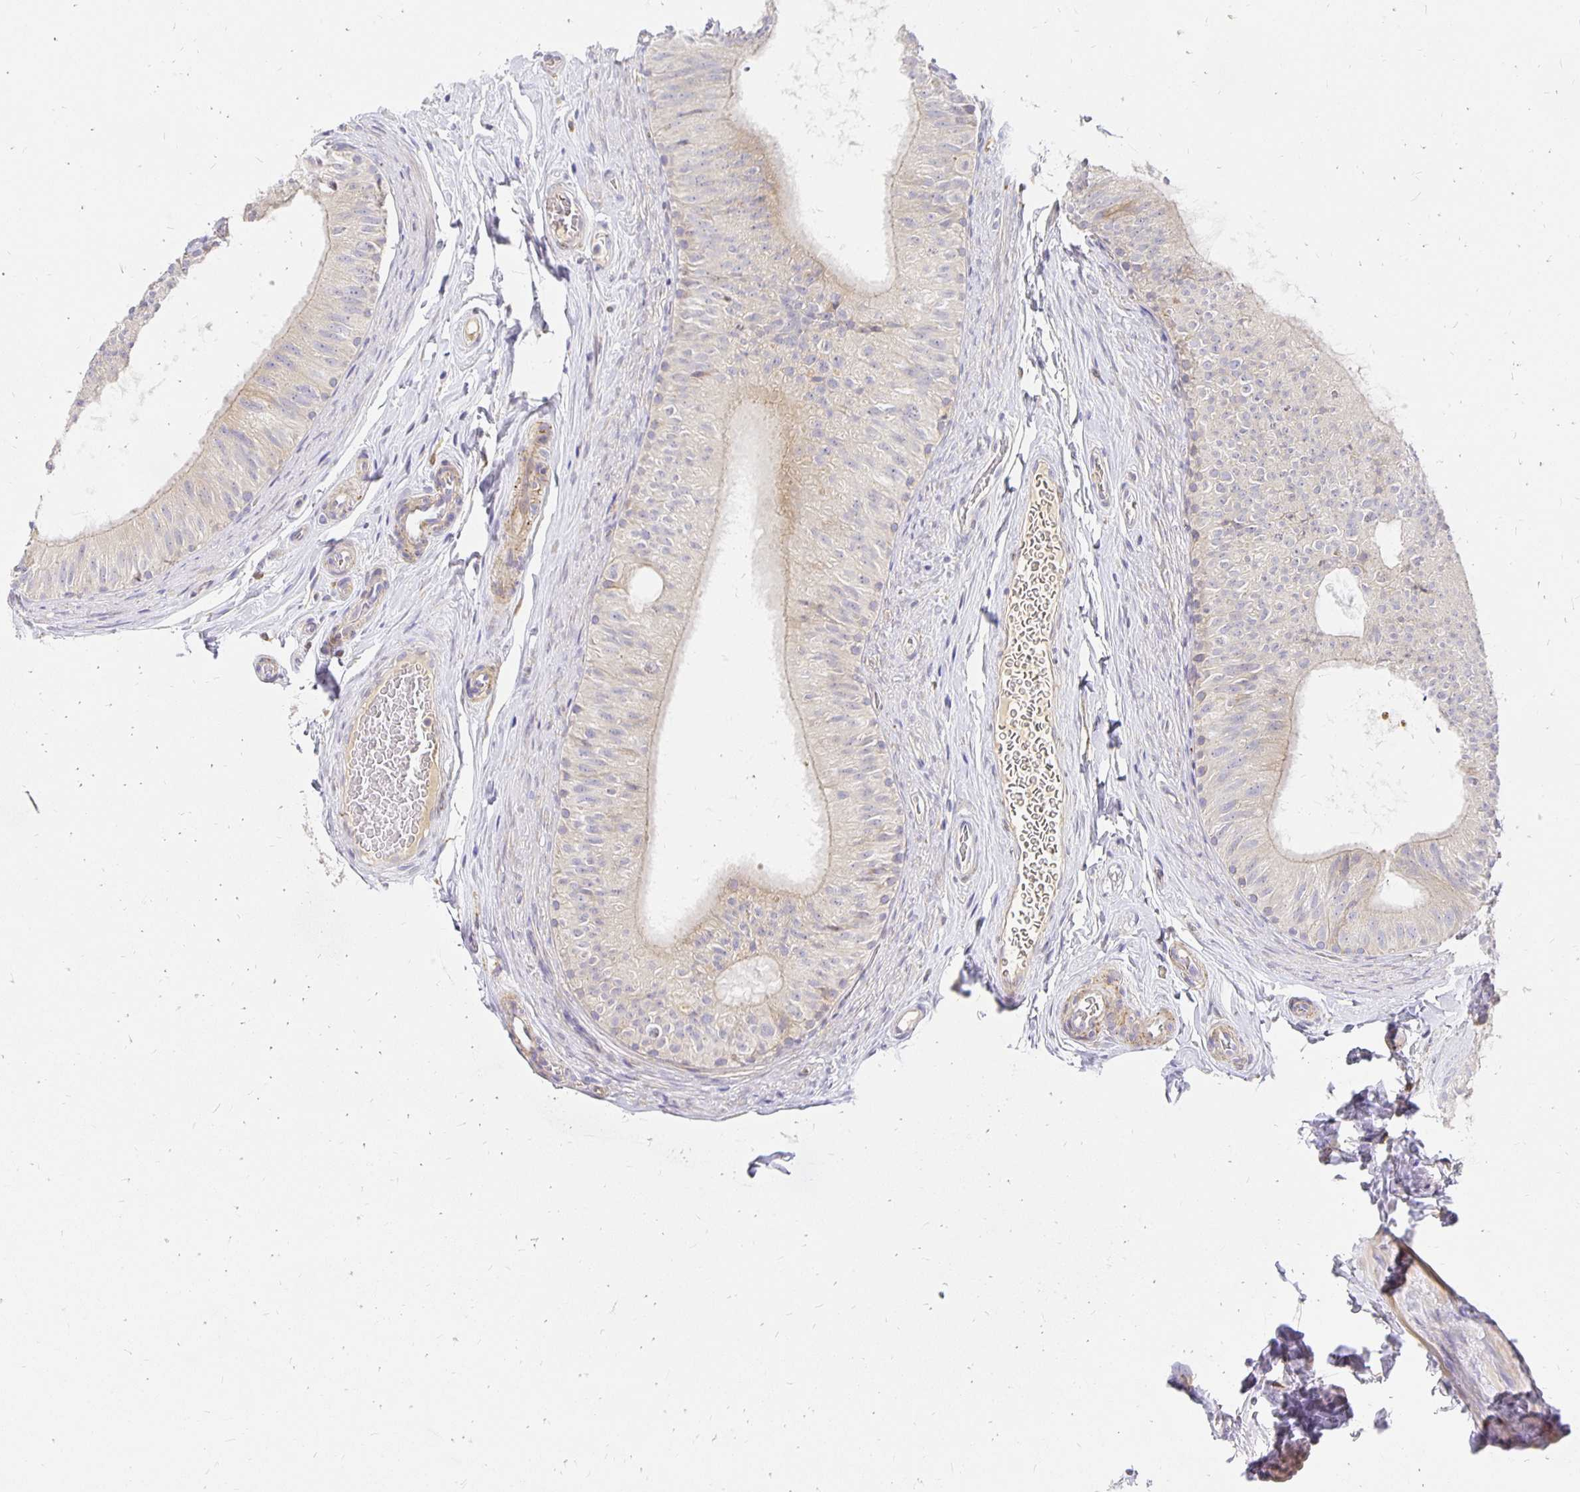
{"staining": {"intensity": "moderate", "quantity": "25%-75%", "location": "cytoplasmic/membranous"}, "tissue": "epididymis", "cell_type": "Glandular cells", "image_type": "normal", "snomed": [{"axis": "morphology", "description": "Normal tissue, NOS"}, {"axis": "topography", "description": "Epididymis, spermatic cord, NOS"}, {"axis": "topography", "description": "Epididymis"}], "caption": "A micrograph of human epididymis stained for a protein reveals moderate cytoplasmic/membranous brown staining in glandular cells. (DAB IHC with brightfield microscopy, high magnification).", "gene": "PLOD1", "patient": {"sex": "male", "age": 31}}